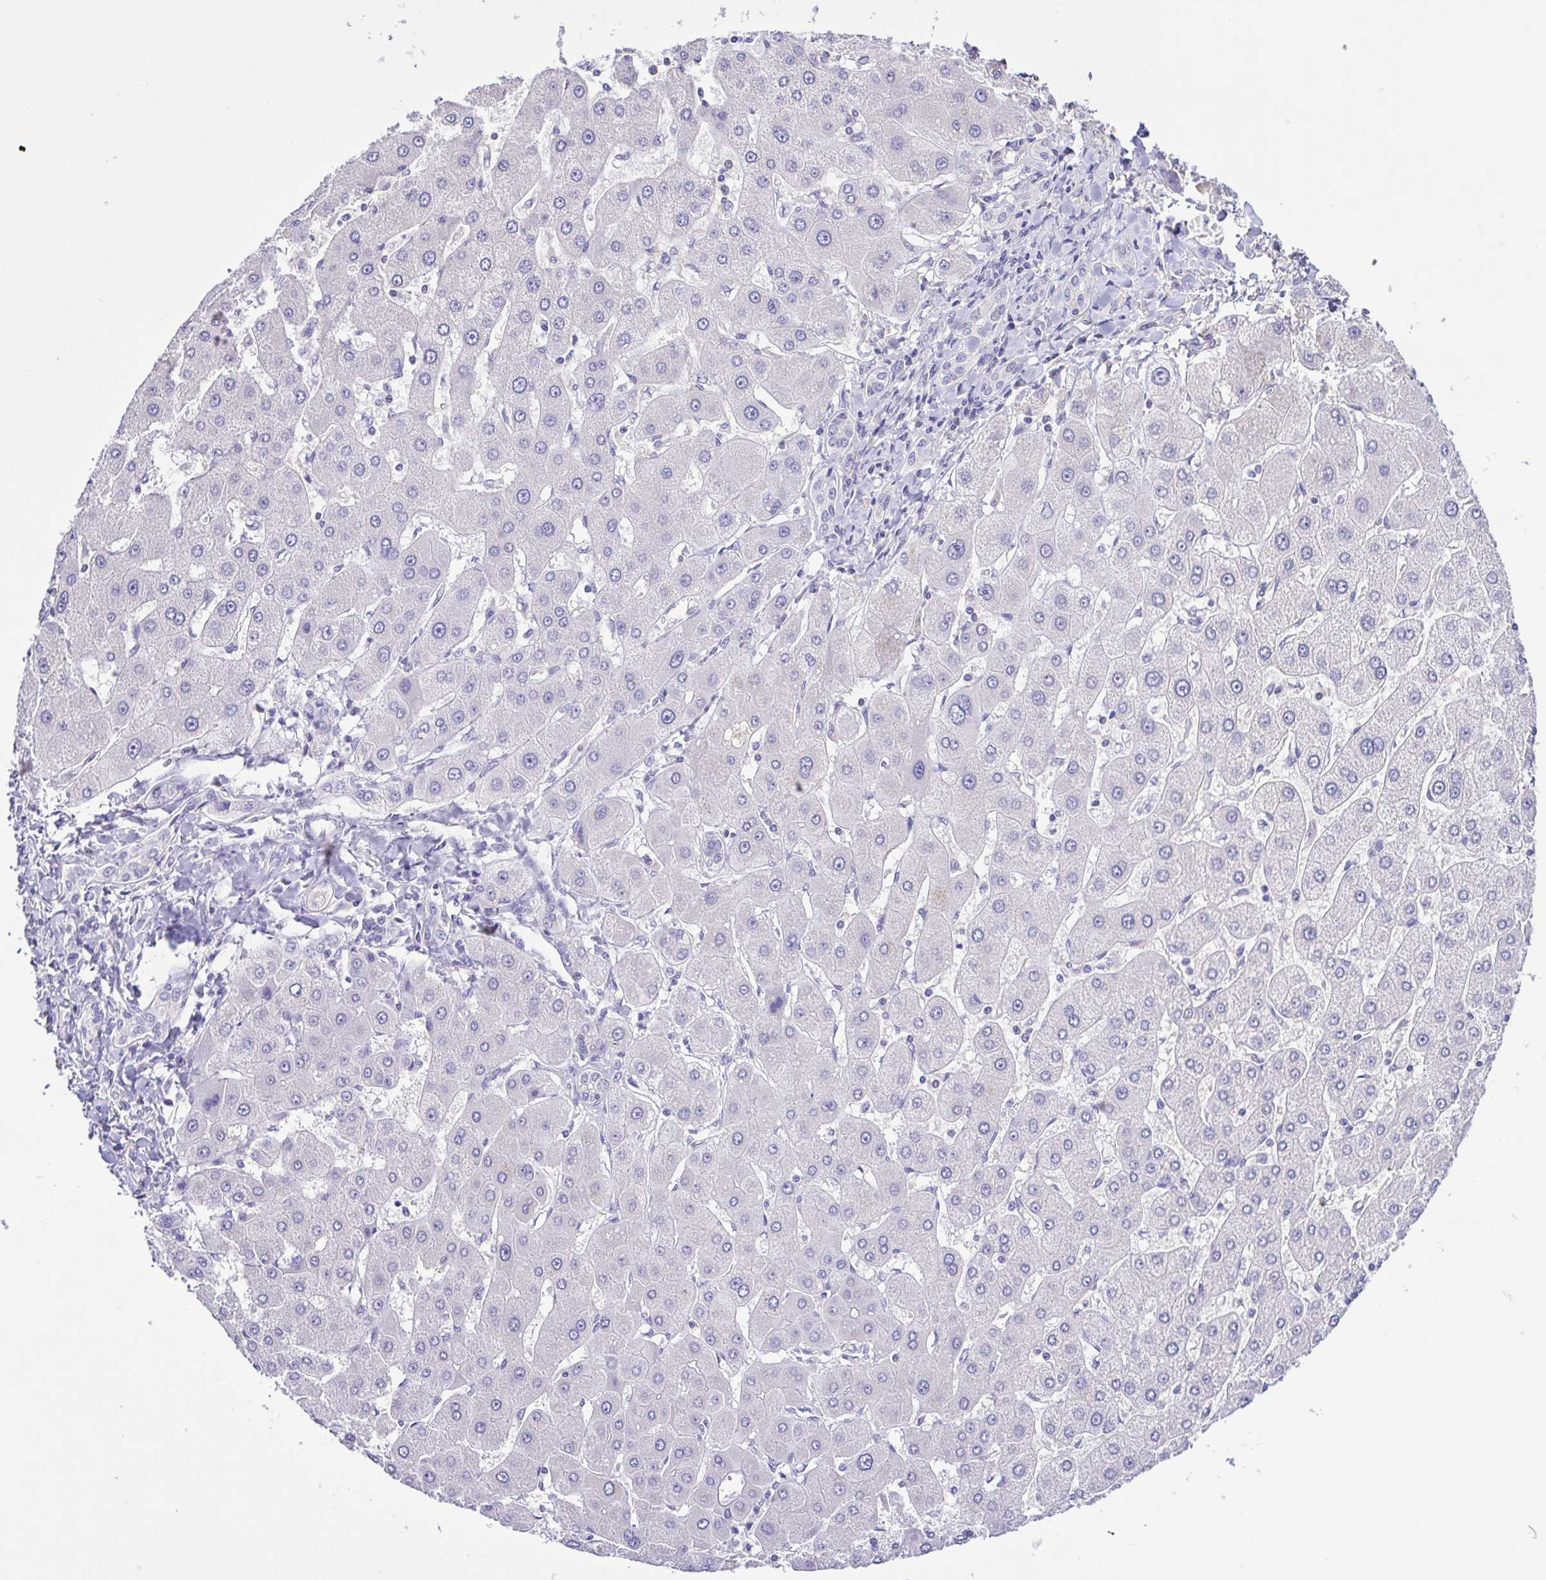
{"staining": {"intensity": "negative", "quantity": "none", "location": "none"}, "tissue": "liver cancer", "cell_type": "Tumor cells", "image_type": "cancer", "snomed": [{"axis": "morphology", "description": "Cholangiocarcinoma"}, {"axis": "topography", "description": "Liver"}], "caption": "Immunohistochemistry histopathology image of neoplastic tissue: human cholangiocarcinoma (liver) stained with DAB (3,3'-diaminobenzidine) demonstrates no significant protein positivity in tumor cells.", "gene": "CYP17A1", "patient": {"sex": "male", "age": 66}}